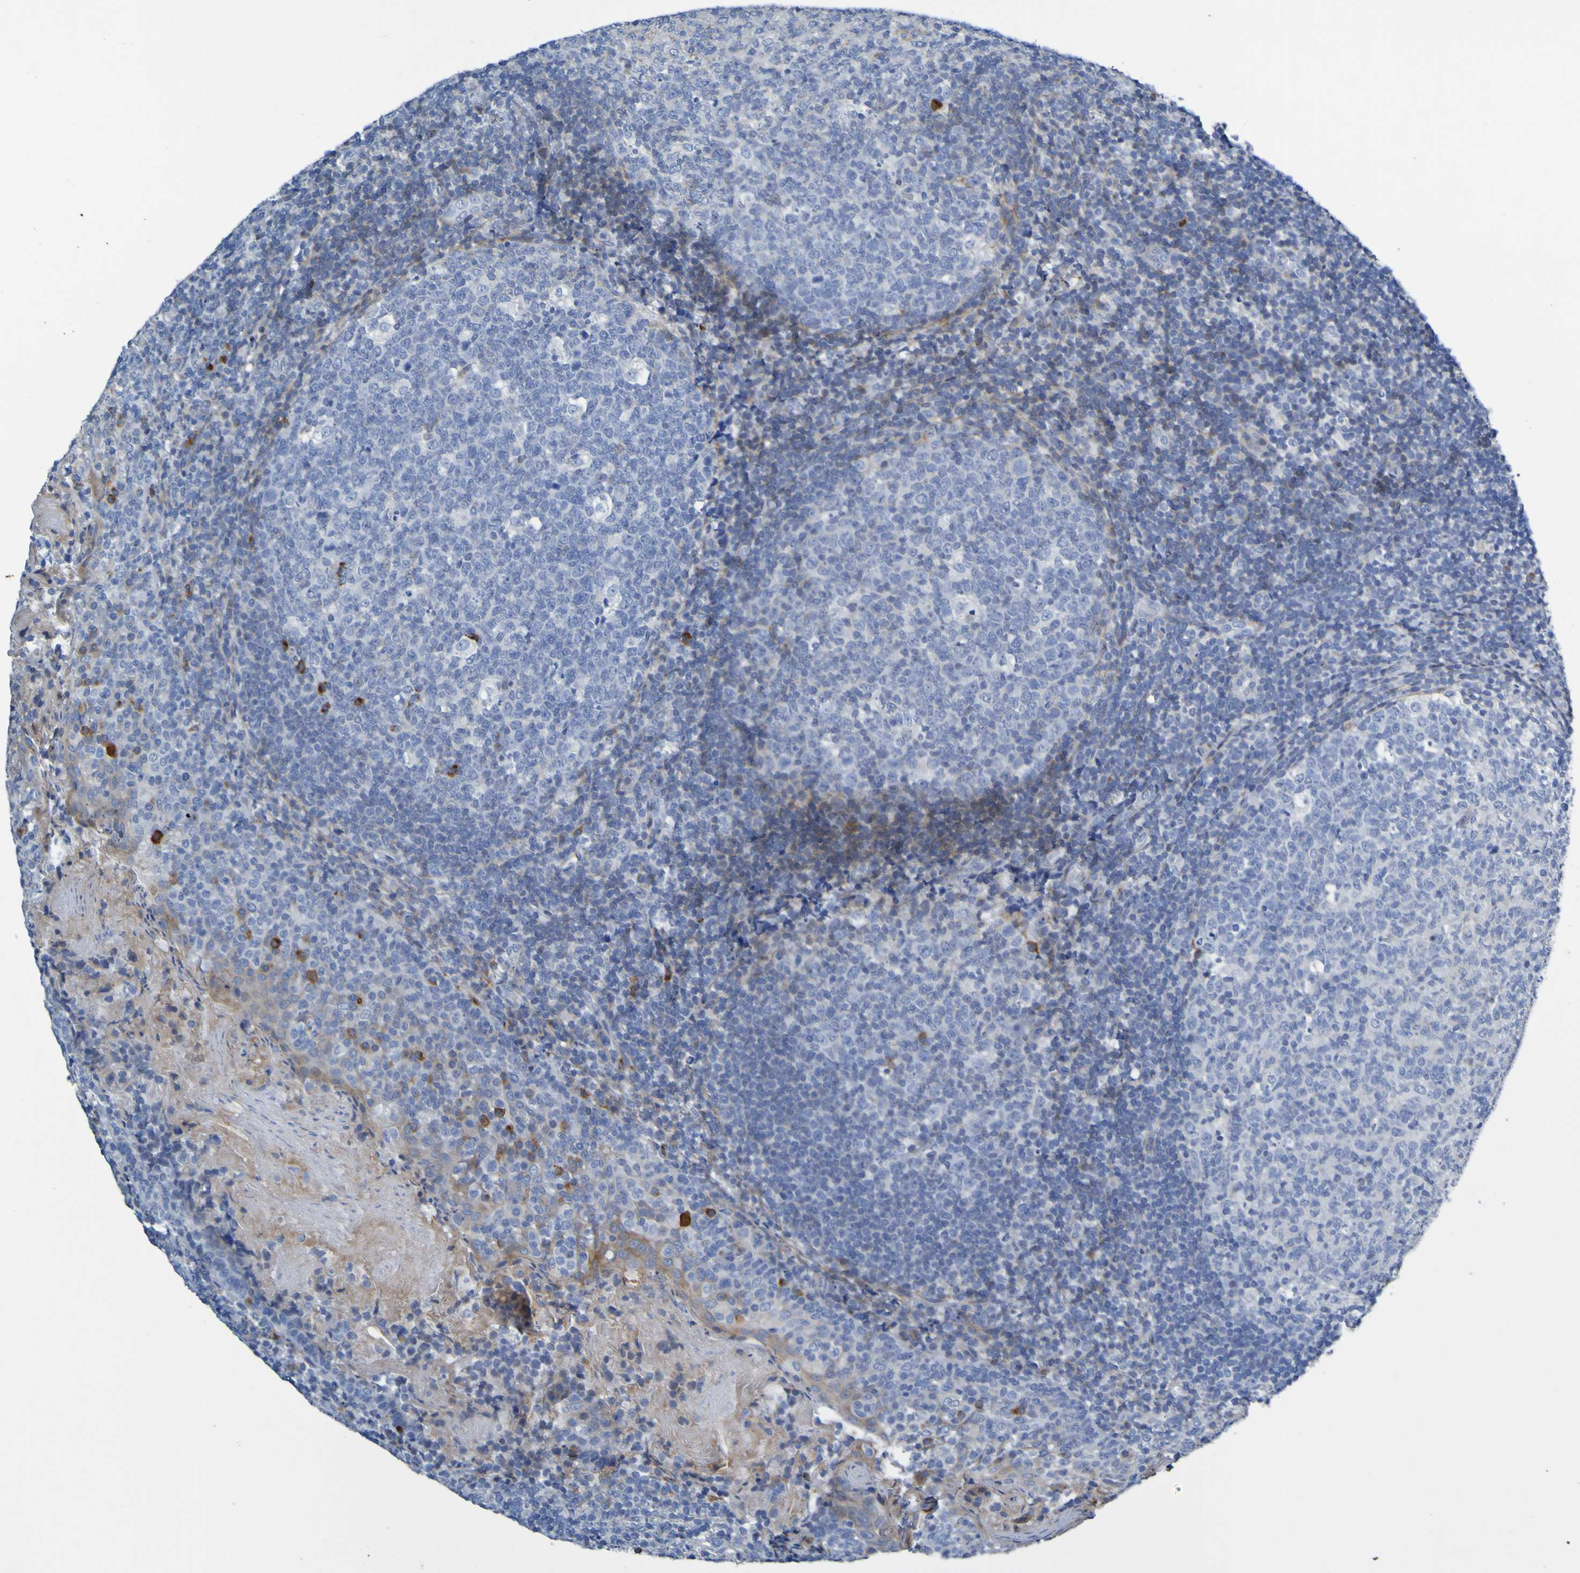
{"staining": {"intensity": "strong", "quantity": "<25%", "location": "cytoplasmic/membranous"}, "tissue": "tonsil", "cell_type": "Germinal center cells", "image_type": "normal", "snomed": [{"axis": "morphology", "description": "Normal tissue, NOS"}, {"axis": "topography", "description": "Tonsil"}], "caption": "Immunohistochemistry (IHC) image of benign tonsil stained for a protein (brown), which reveals medium levels of strong cytoplasmic/membranous staining in approximately <25% of germinal center cells.", "gene": "C11orf24", "patient": {"sex": "female", "age": 19}}